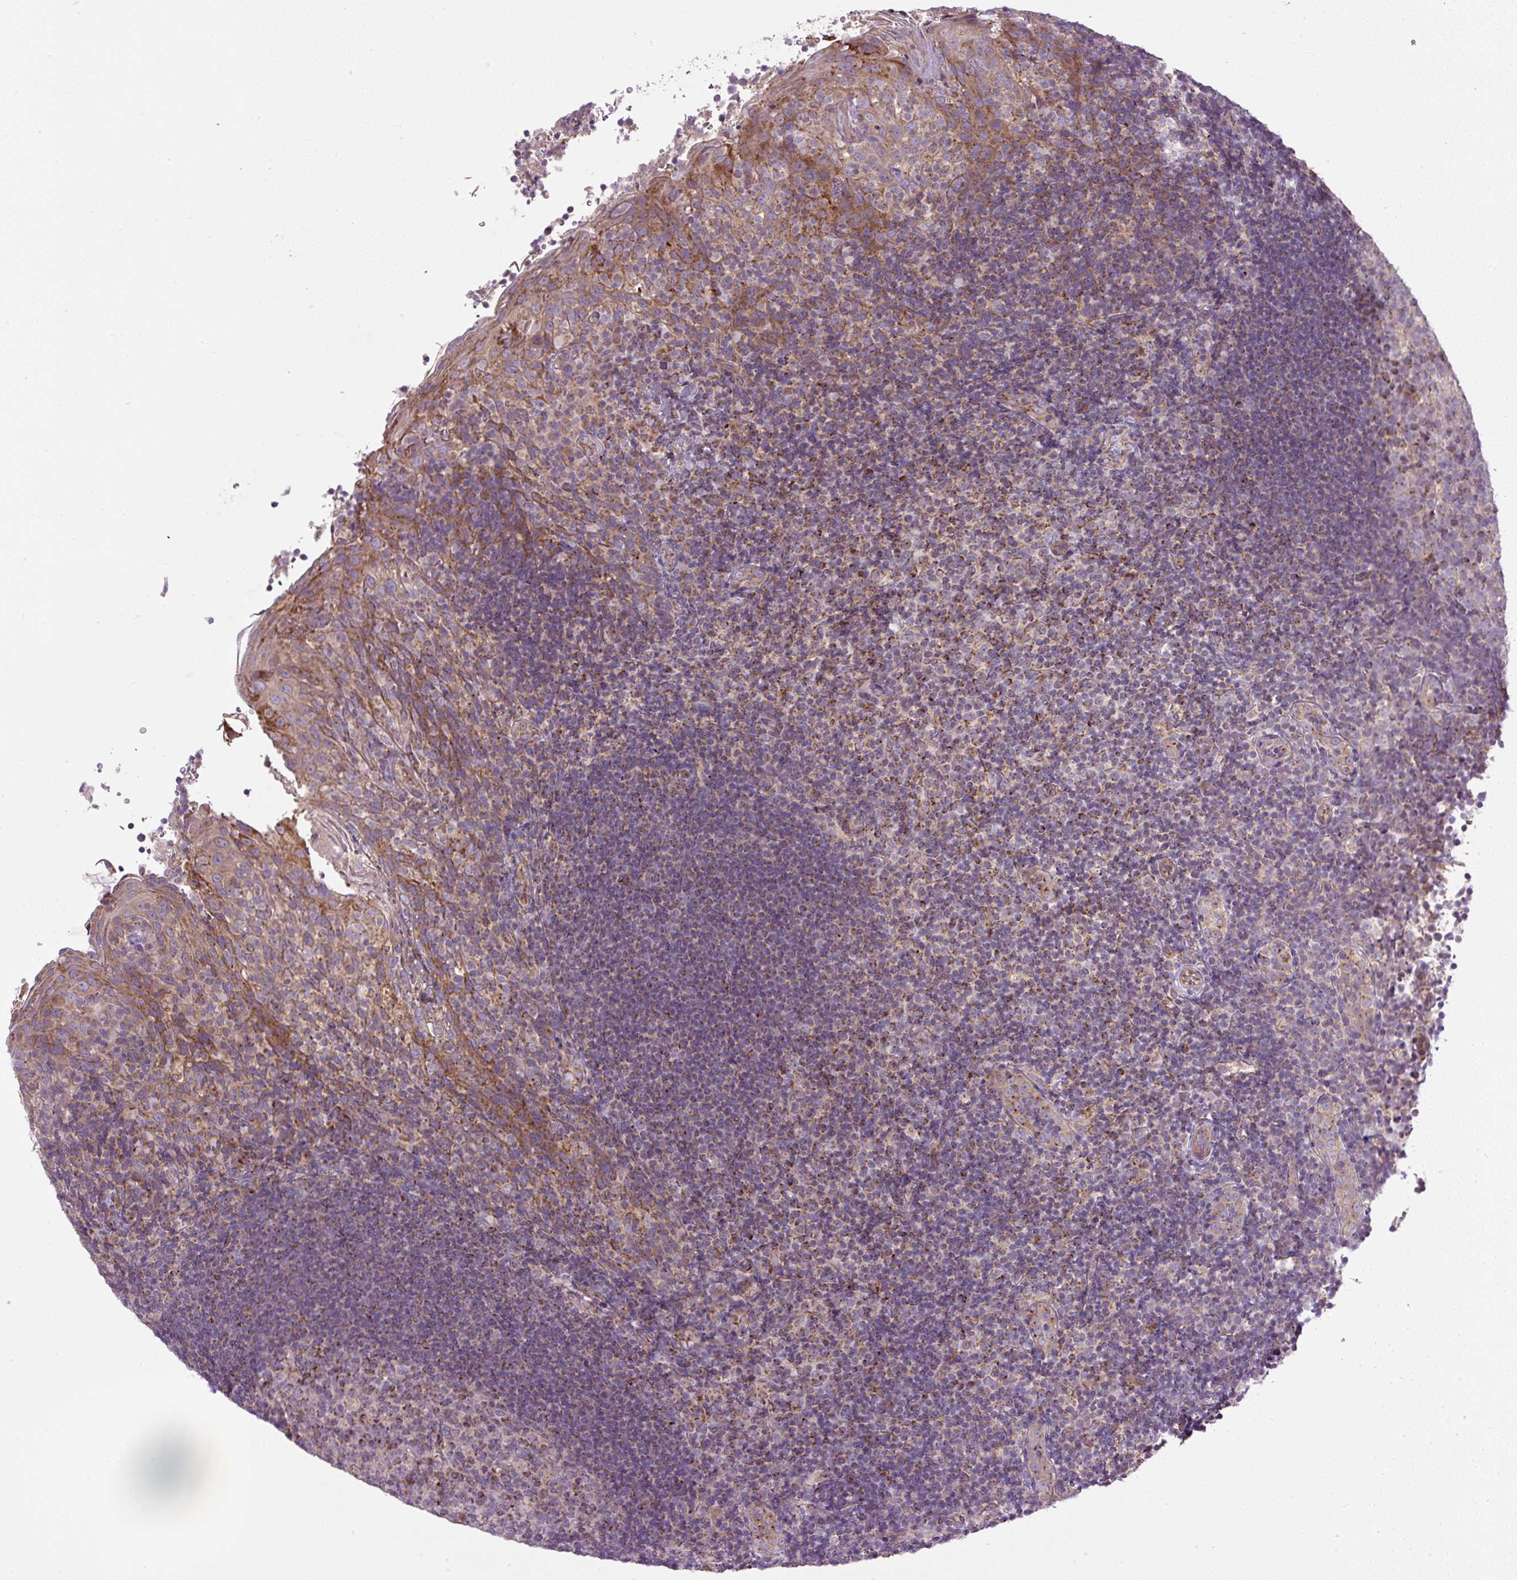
{"staining": {"intensity": "moderate", "quantity": "<25%", "location": "cytoplasmic/membranous"}, "tissue": "tonsil", "cell_type": "Germinal center cells", "image_type": "normal", "snomed": [{"axis": "morphology", "description": "Normal tissue, NOS"}, {"axis": "topography", "description": "Tonsil"}], "caption": "Normal tonsil exhibits moderate cytoplasmic/membranous positivity in approximately <25% of germinal center cells, visualized by immunohistochemistry. The protein is stained brown, and the nuclei are stained in blue (DAB IHC with brightfield microscopy, high magnification).", "gene": "ZNF547", "patient": {"sex": "female", "age": 10}}